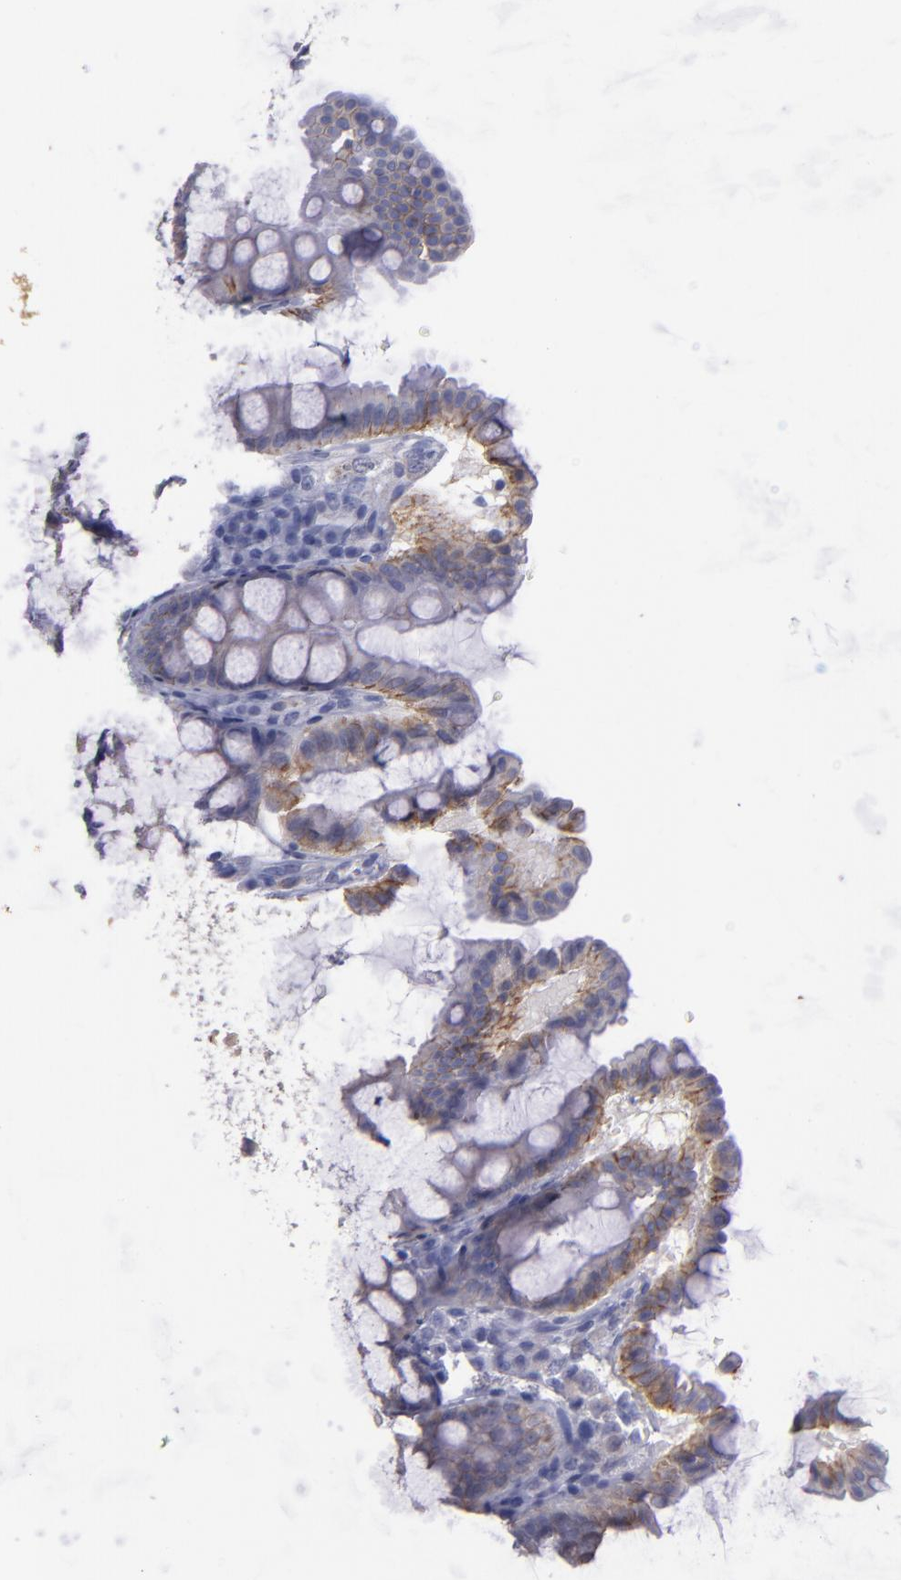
{"staining": {"intensity": "negative", "quantity": "none", "location": "none"}, "tissue": "colon", "cell_type": "Endothelial cells", "image_type": "normal", "snomed": [{"axis": "morphology", "description": "Normal tissue, NOS"}, {"axis": "topography", "description": "Colon"}], "caption": "Immunohistochemistry image of unremarkable colon: human colon stained with DAB displays no significant protein staining in endothelial cells. (DAB (3,3'-diaminobenzidine) IHC visualized using brightfield microscopy, high magnification).", "gene": "CDH3", "patient": {"sex": "female", "age": 61}}